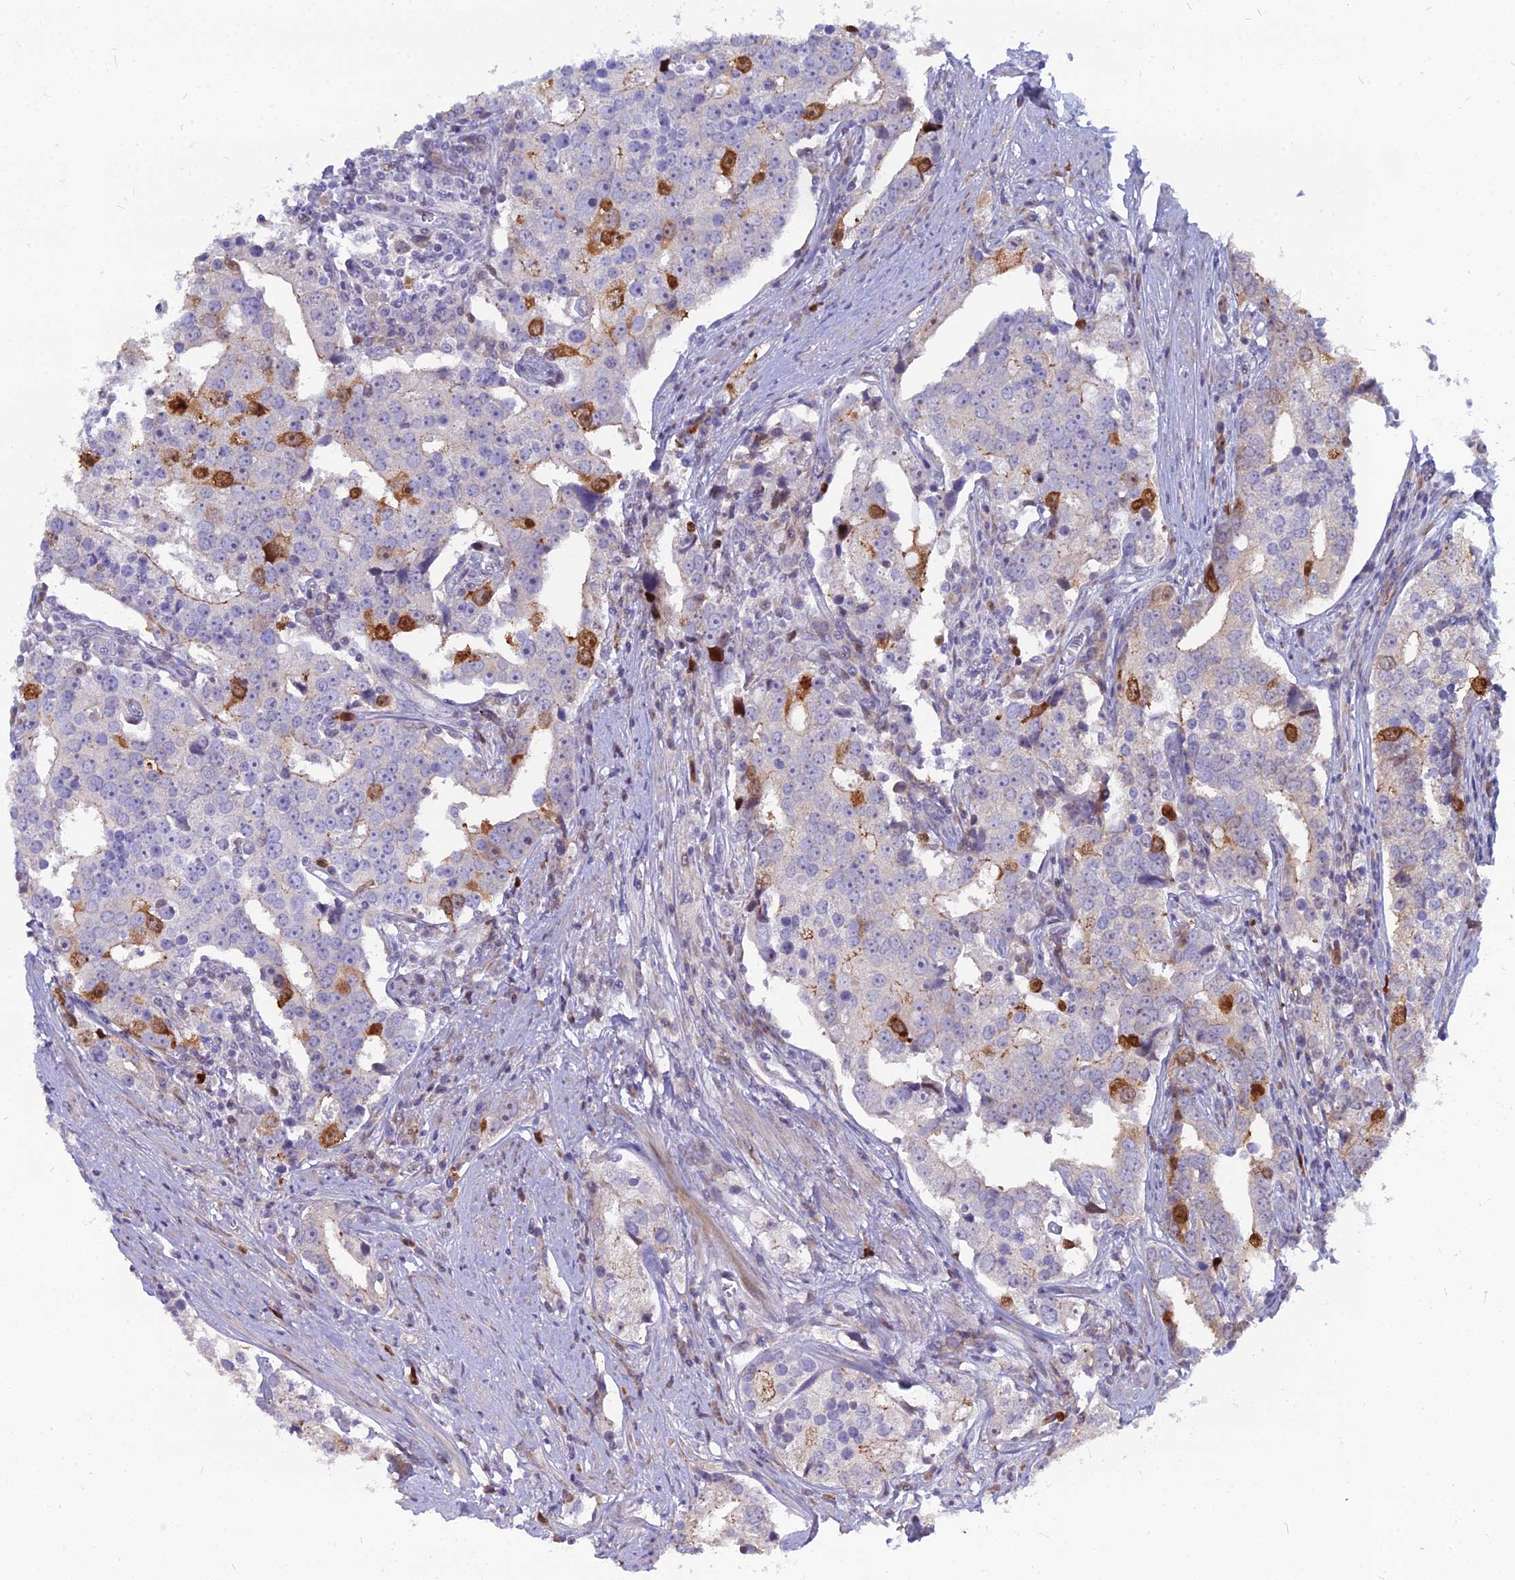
{"staining": {"intensity": "moderate", "quantity": "<25%", "location": "nuclear"}, "tissue": "prostate cancer", "cell_type": "Tumor cells", "image_type": "cancer", "snomed": [{"axis": "morphology", "description": "Adenocarcinoma, High grade"}, {"axis": "topography", "description": "Prostate"}], "caption": "Tumor cells reveal low levels of moderate nuclear staining in approximately <25% of cells in human prostate adenocarcinoma (high-grade).", "gene": "NUSAP1", "patient": {"sex": "male", "age": 71}}